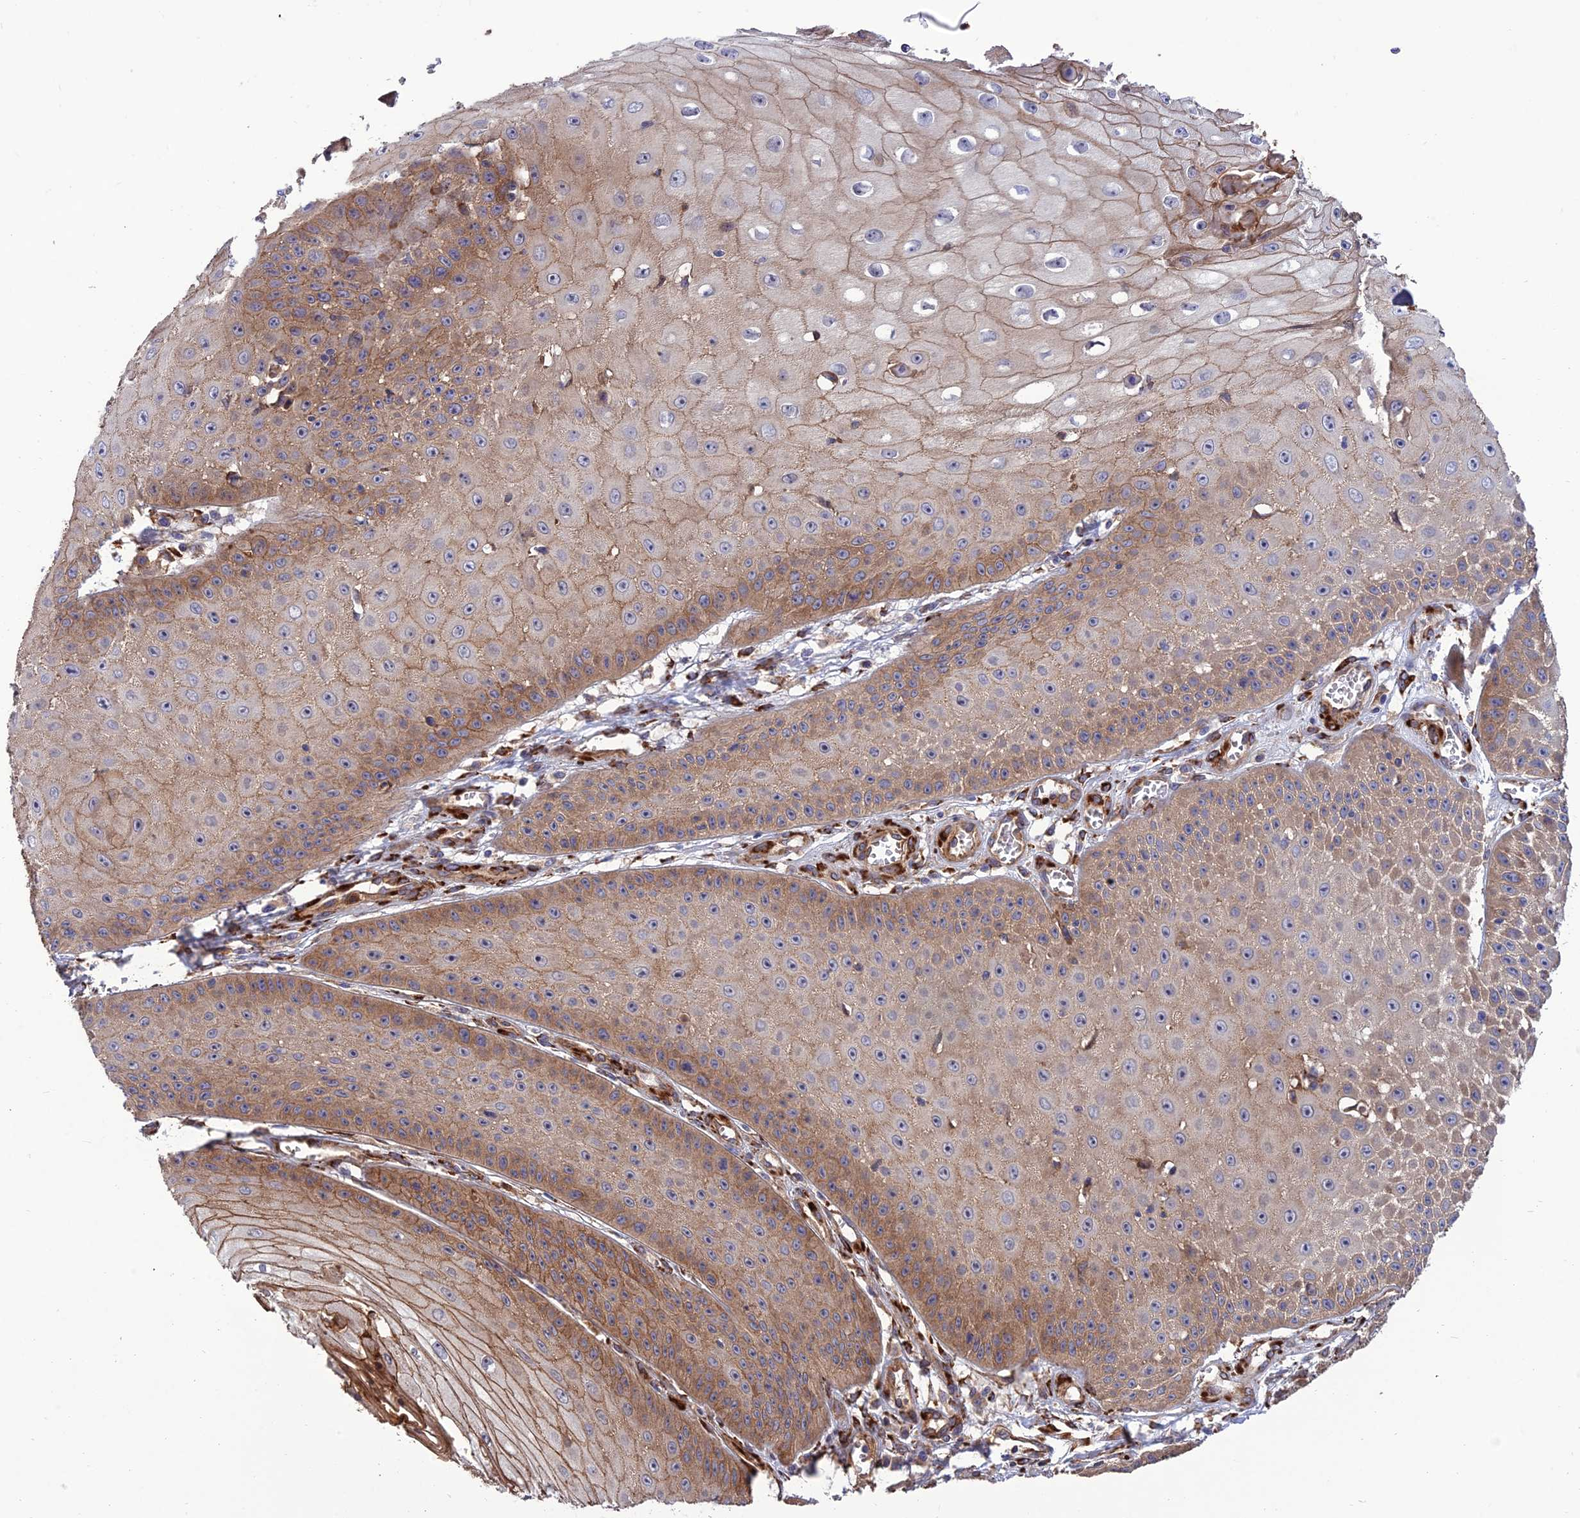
{"staining": {"intensity": "moderate", "quantity": ">75%", "location": "cytoplasmic/membranous"}, "tissue": "skin cancer", "cell_type": "Tumor cells", "image_type": "cancer", "snomed": [{"axis": "morphology", "description": "Squamous cell carcinoma, NOS"}, {"axis": "topography", "description": "Skin"}], "caption": "Immunohistochemistry (IHC) micrograph of neoplastic tissue: human squamous cell carcinoma (skin) stained using immunohistochemistry demonstrates medium levels of moderate protein expression localized specifically in the cytoplasmic/membranous of tumor cells, appearing as a cytoplasmic/membranous brown color.", "gene": "CRTAP", "patient": {"sex": "male", "age": 70}}